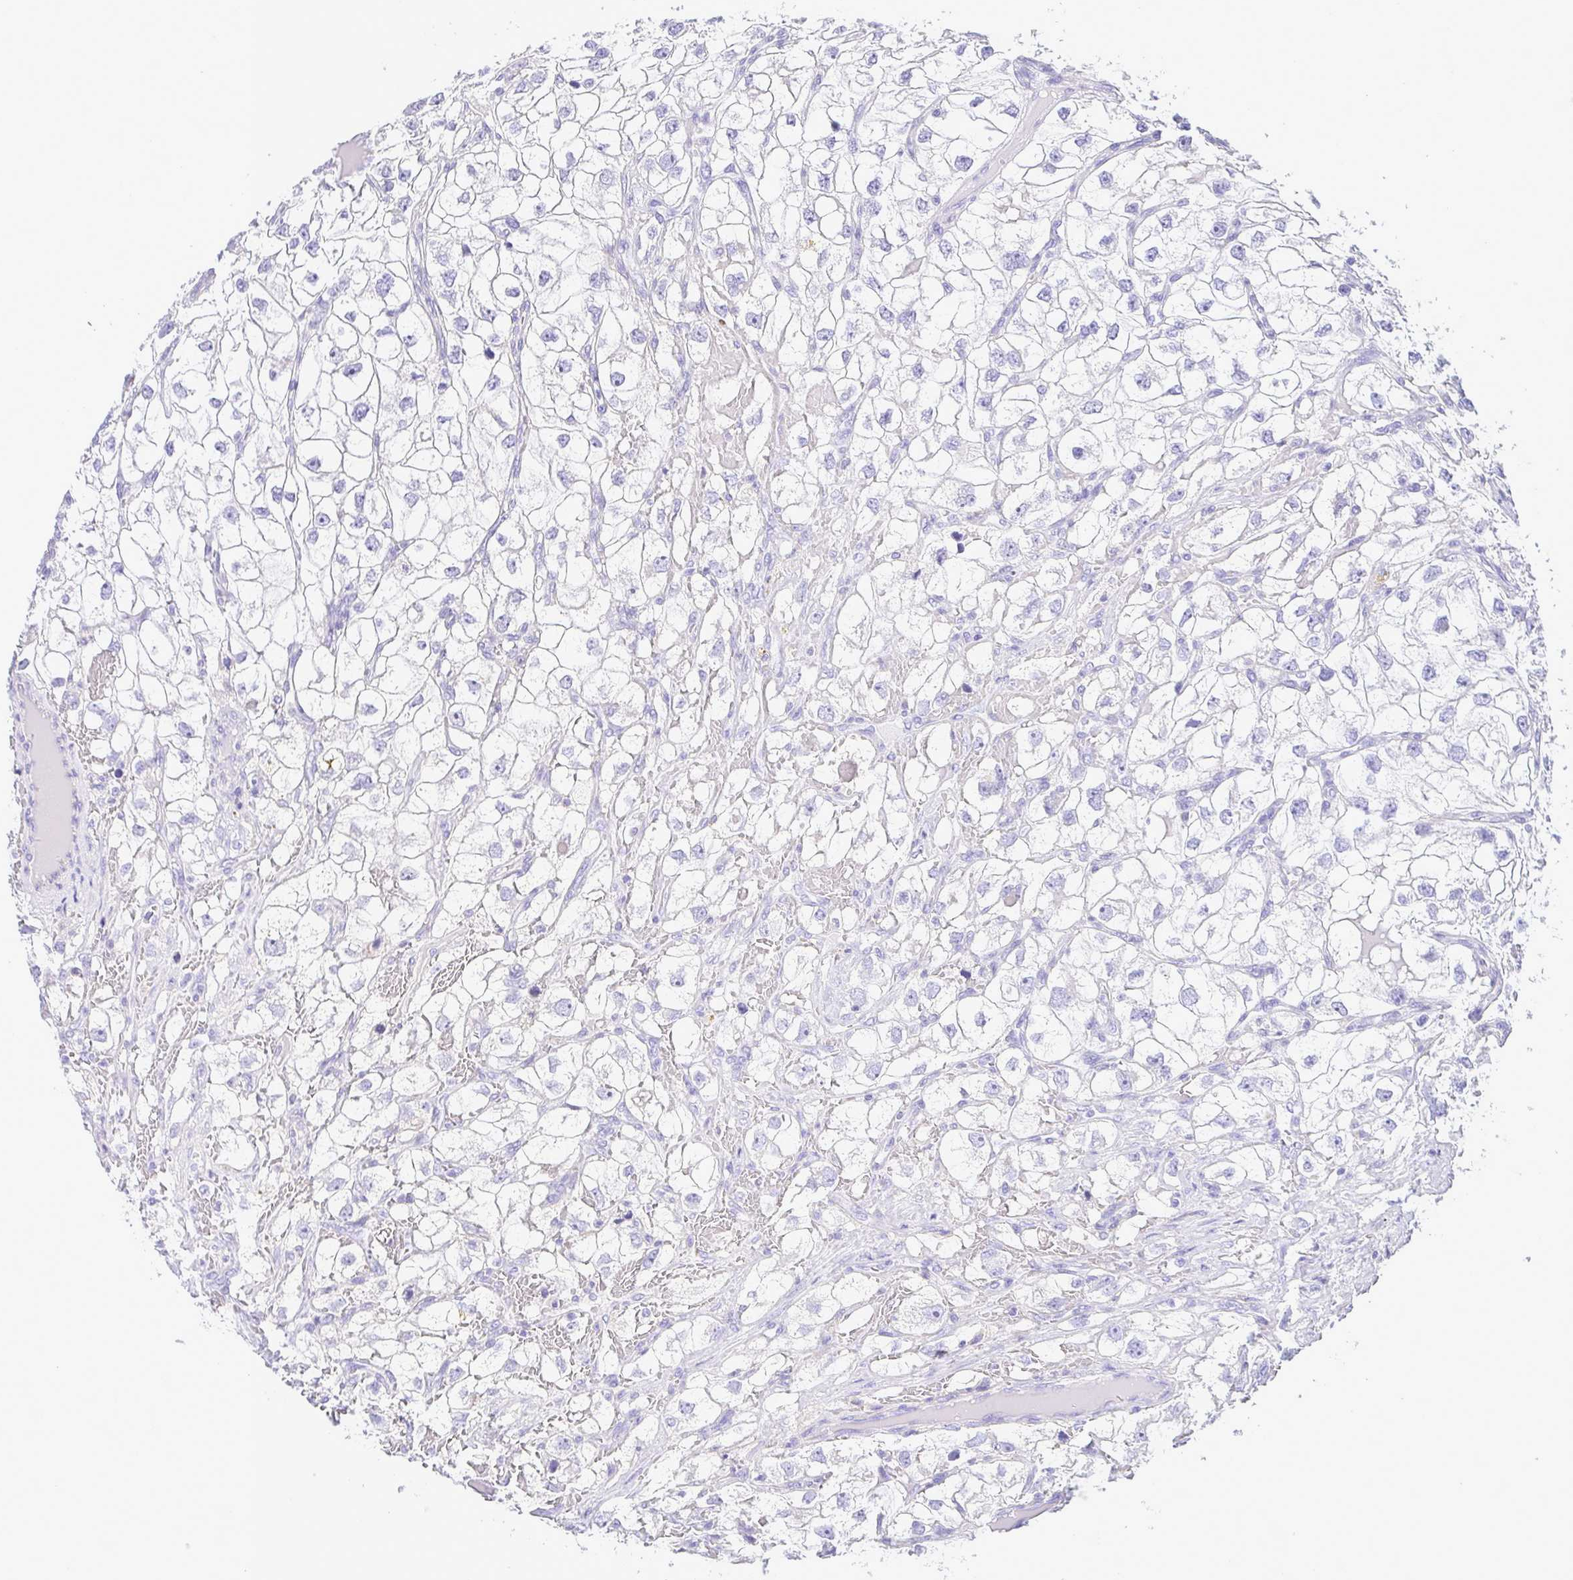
{"staining": {"intensity": "negative", "quantity": "none", "location": "none"}, "tissue": "renal cancer", "cell_type": "Tumor cells", "image_type": "cancer", "snomed": [{"axis": "morphology", "description": "Adenocarcinoma, NOS"}, {"axis": "topography", "description": "Kidney"}], "caption": "Tumor cells are negative for brown protein staining in renal adenocarcinoma.", "gene": "GPR182", "patient": {"sex": "male", "age": 59}}